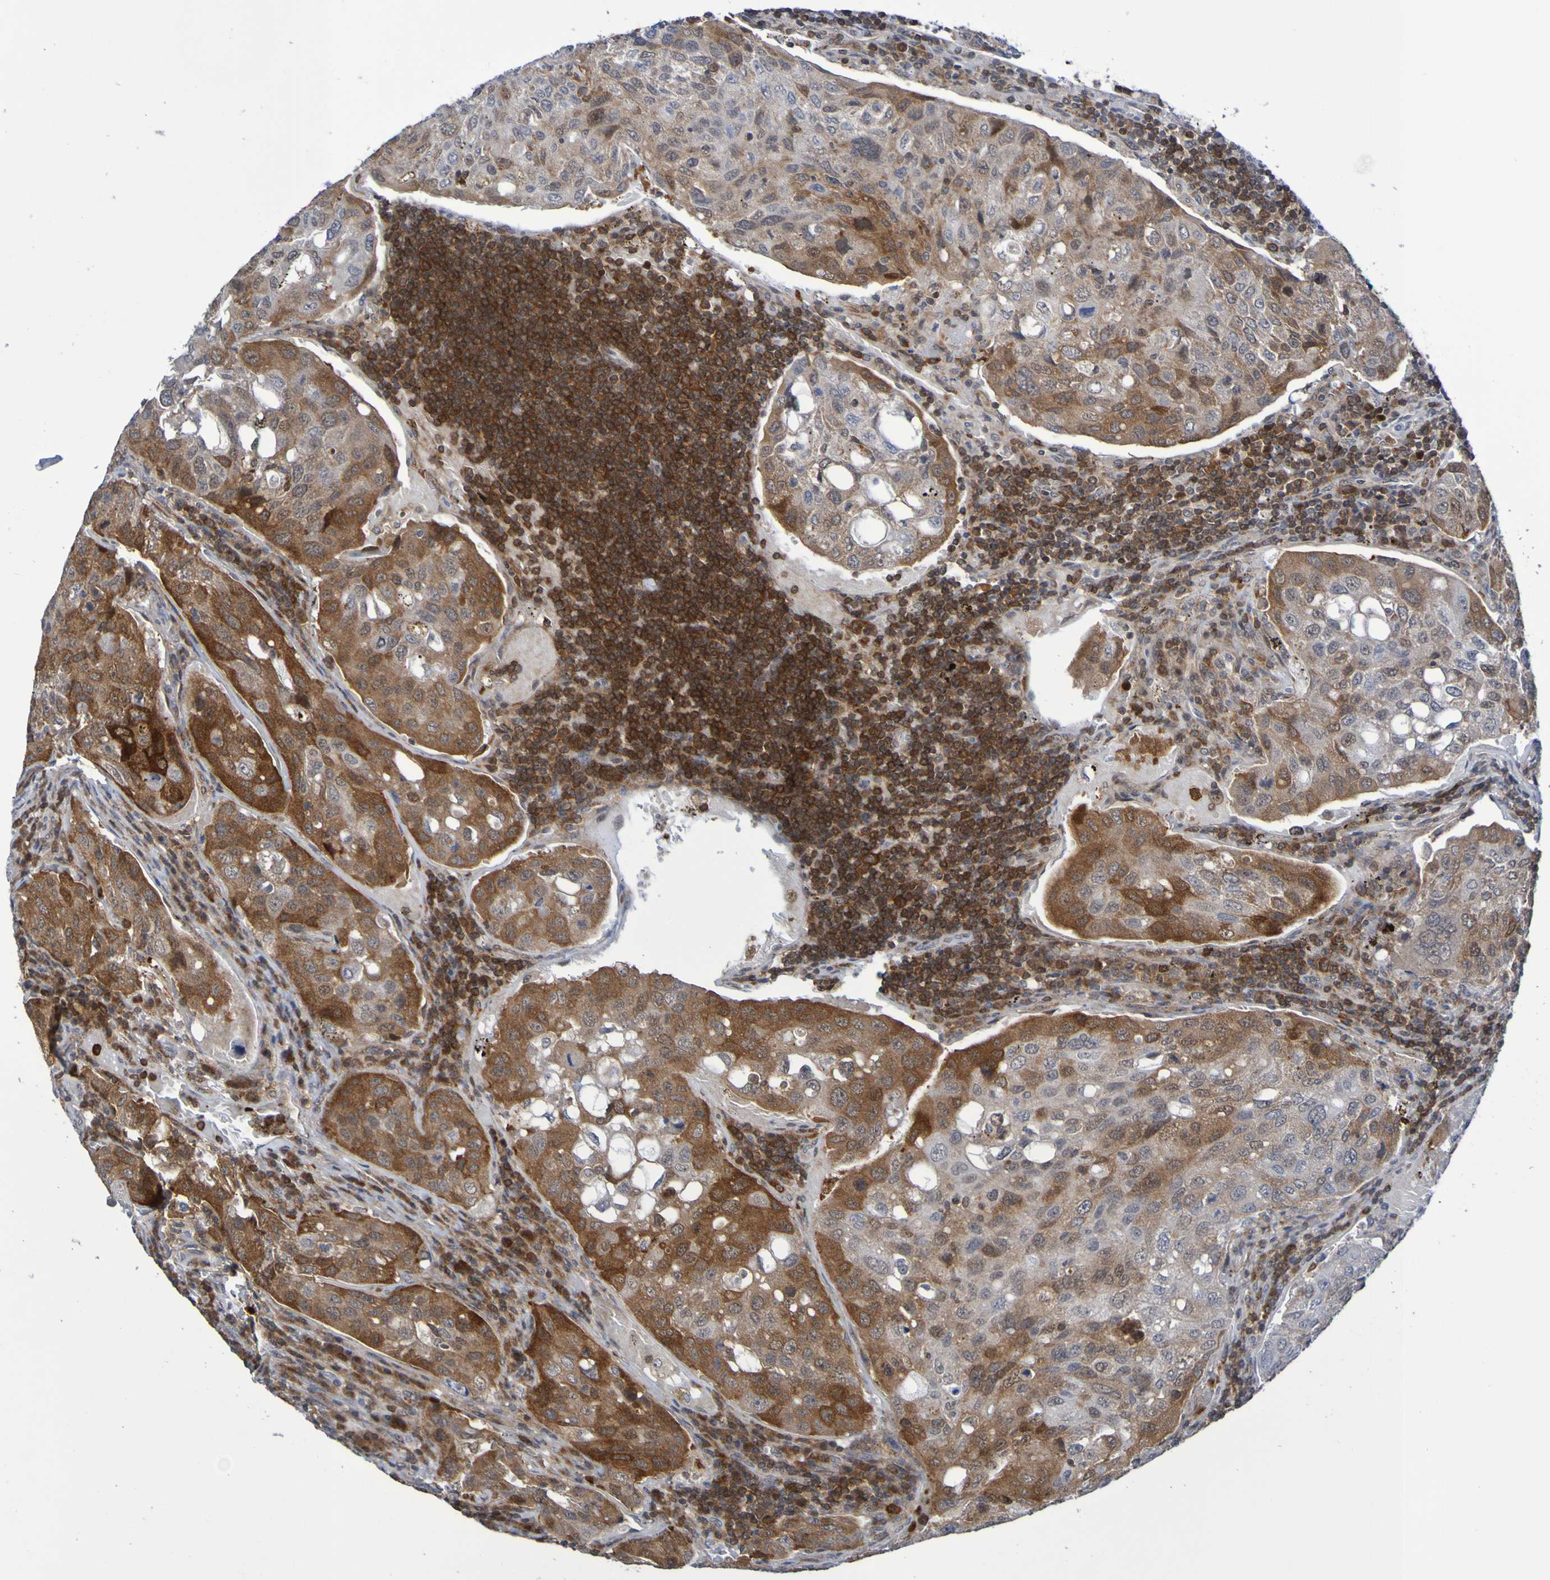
{"staining": {"intensity": "strong", "quantity": "25%-75%", "location": "cytoplasmic/membranous"}, "tissue": "urothelial cancer", "cell_type": "Tumor cells", "image_type": "cancer", "snomed": [{"axis": "morphology", "description": "Urothelial carcinoma, High grade"}, {"axis": "topography", "description": "Lymph node"}, {"axis": "topography", "description": "Urinary bladder"}], "caption": "Immunohistochemistry (IHC) (DAB (3,3'-diaminobenzidine)) staining of human urothelial cancer shows strong cytoplasmic/membranous protein positivity in about 25%-75% of tumor cells.", "gene": "ATIC", "patient": {"sex": "male", "age": 51}}